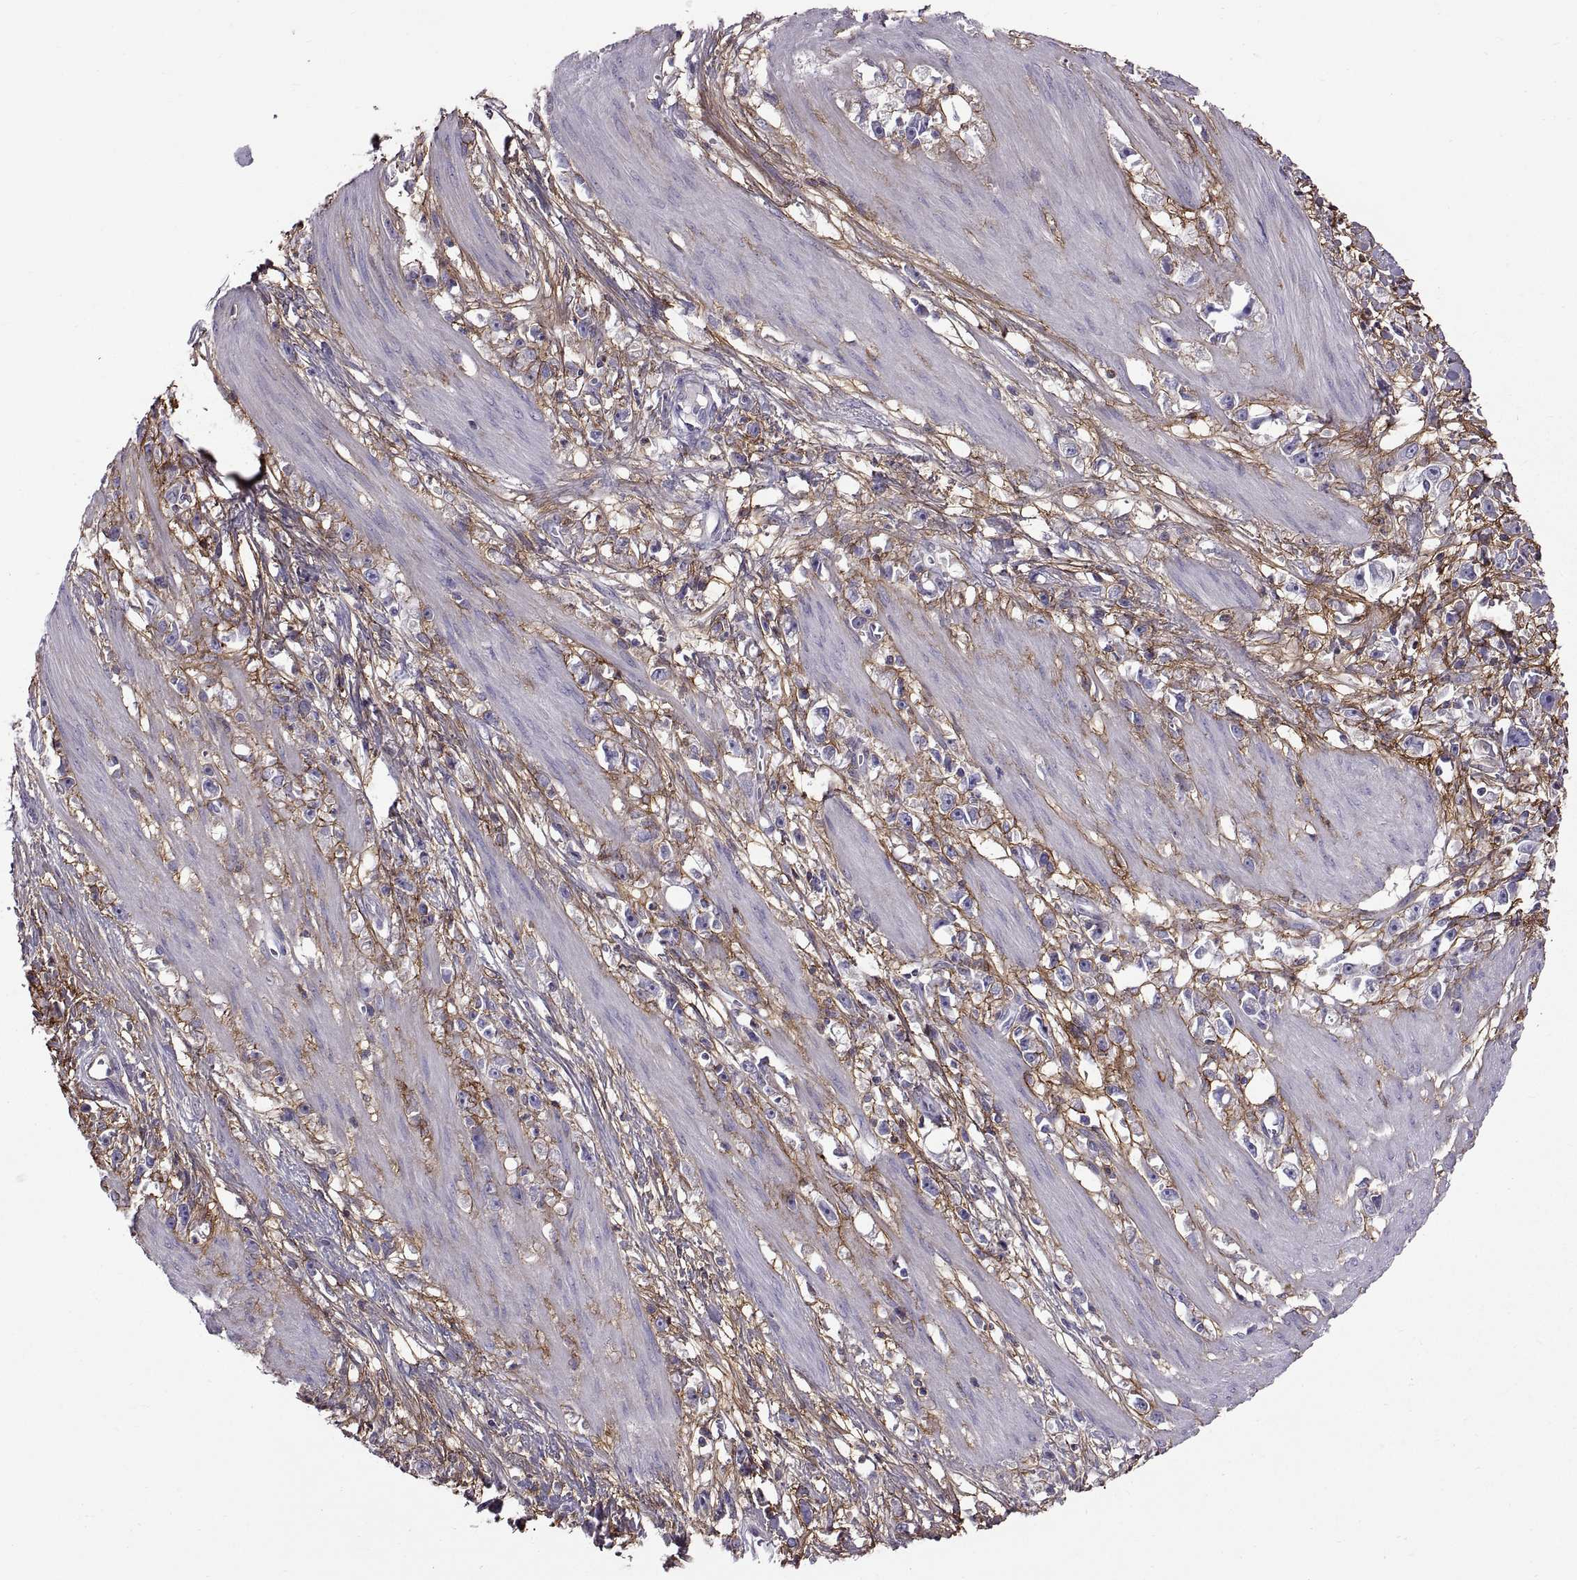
{"staining": {"intensity": "negative", "quantity": "none", "location": "none"}, "tissue": "stomach cancer", "cell_type": "Tumor cells", "image_type": "cancer", "snomed": [{"axis": "morphology", "description": "Adenocarcinoma, NOS"}, {"axis": "topography", "description": "Stomach"}], "caption": "Immunohistochemical staining of stomach cancer (adenocarcinoma) displays no significant expression in tumor cells.", "gene": "EMILIN2", "patient": {"sex": "female", "age": 59}}